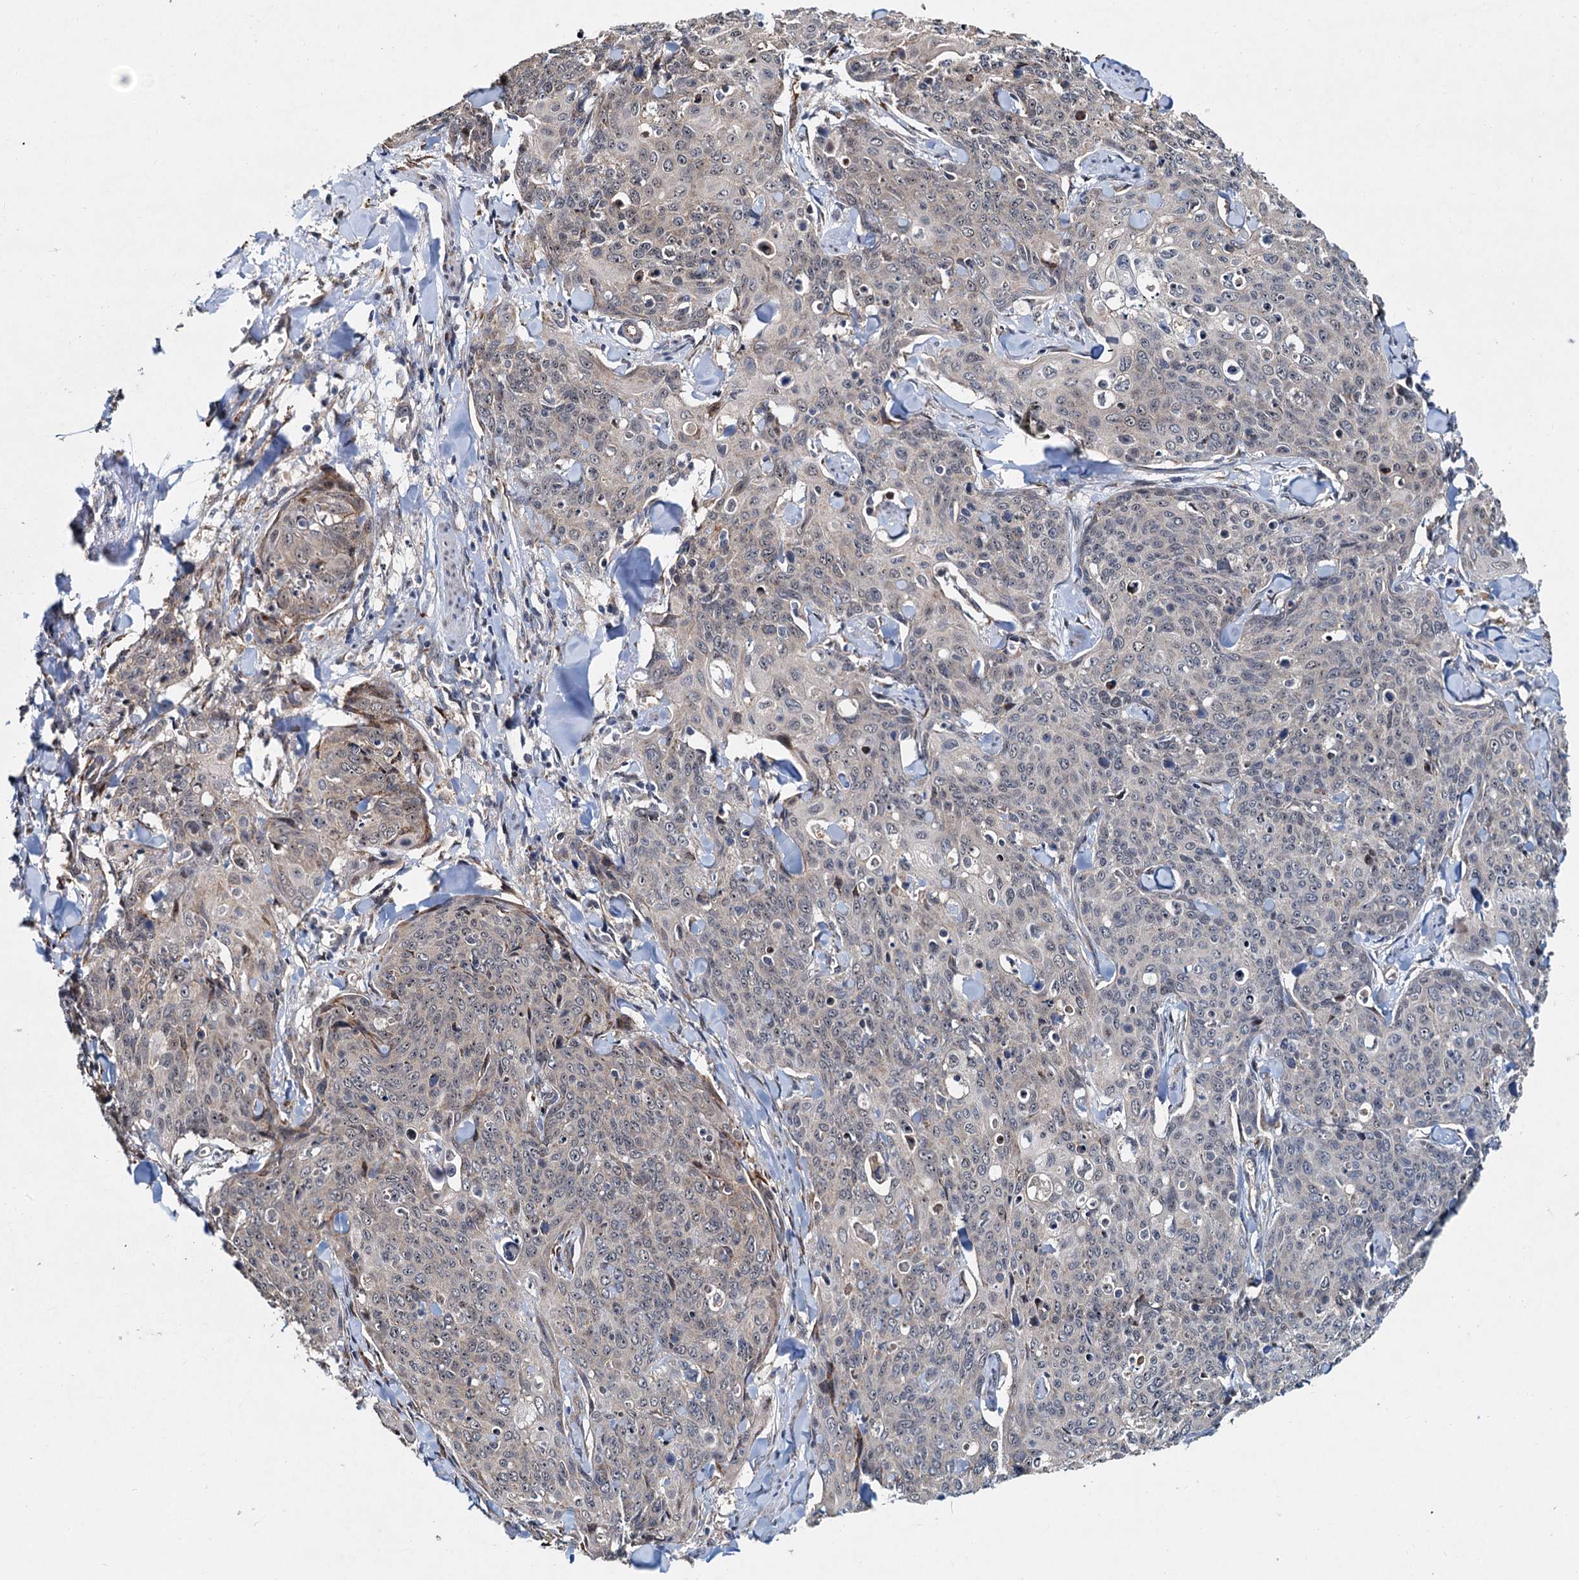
{"staining": {"intensity": "weak", "quantity": "<25%", "location": "cytoplasmic/membranous,nuclear"}, "tissue": "skin cancer", "cell_type": "Tumor cells", "image_type": "cancer", "snomed": [{"axis": "morphology", "description": "Squamous cell carcinoma, NOS"}, {"axis": "topography", "description": "Skin"}, {"axis": "topography", "description": "Vulva"}], "caption": "A high-resolution histopathology image shows IHC staining of skin squamous cell carcinoma, which exhibits no significant positivity in tumor cells.", "gene": "DNAJC21", "patient": {"sex": "female", "age": 85}}